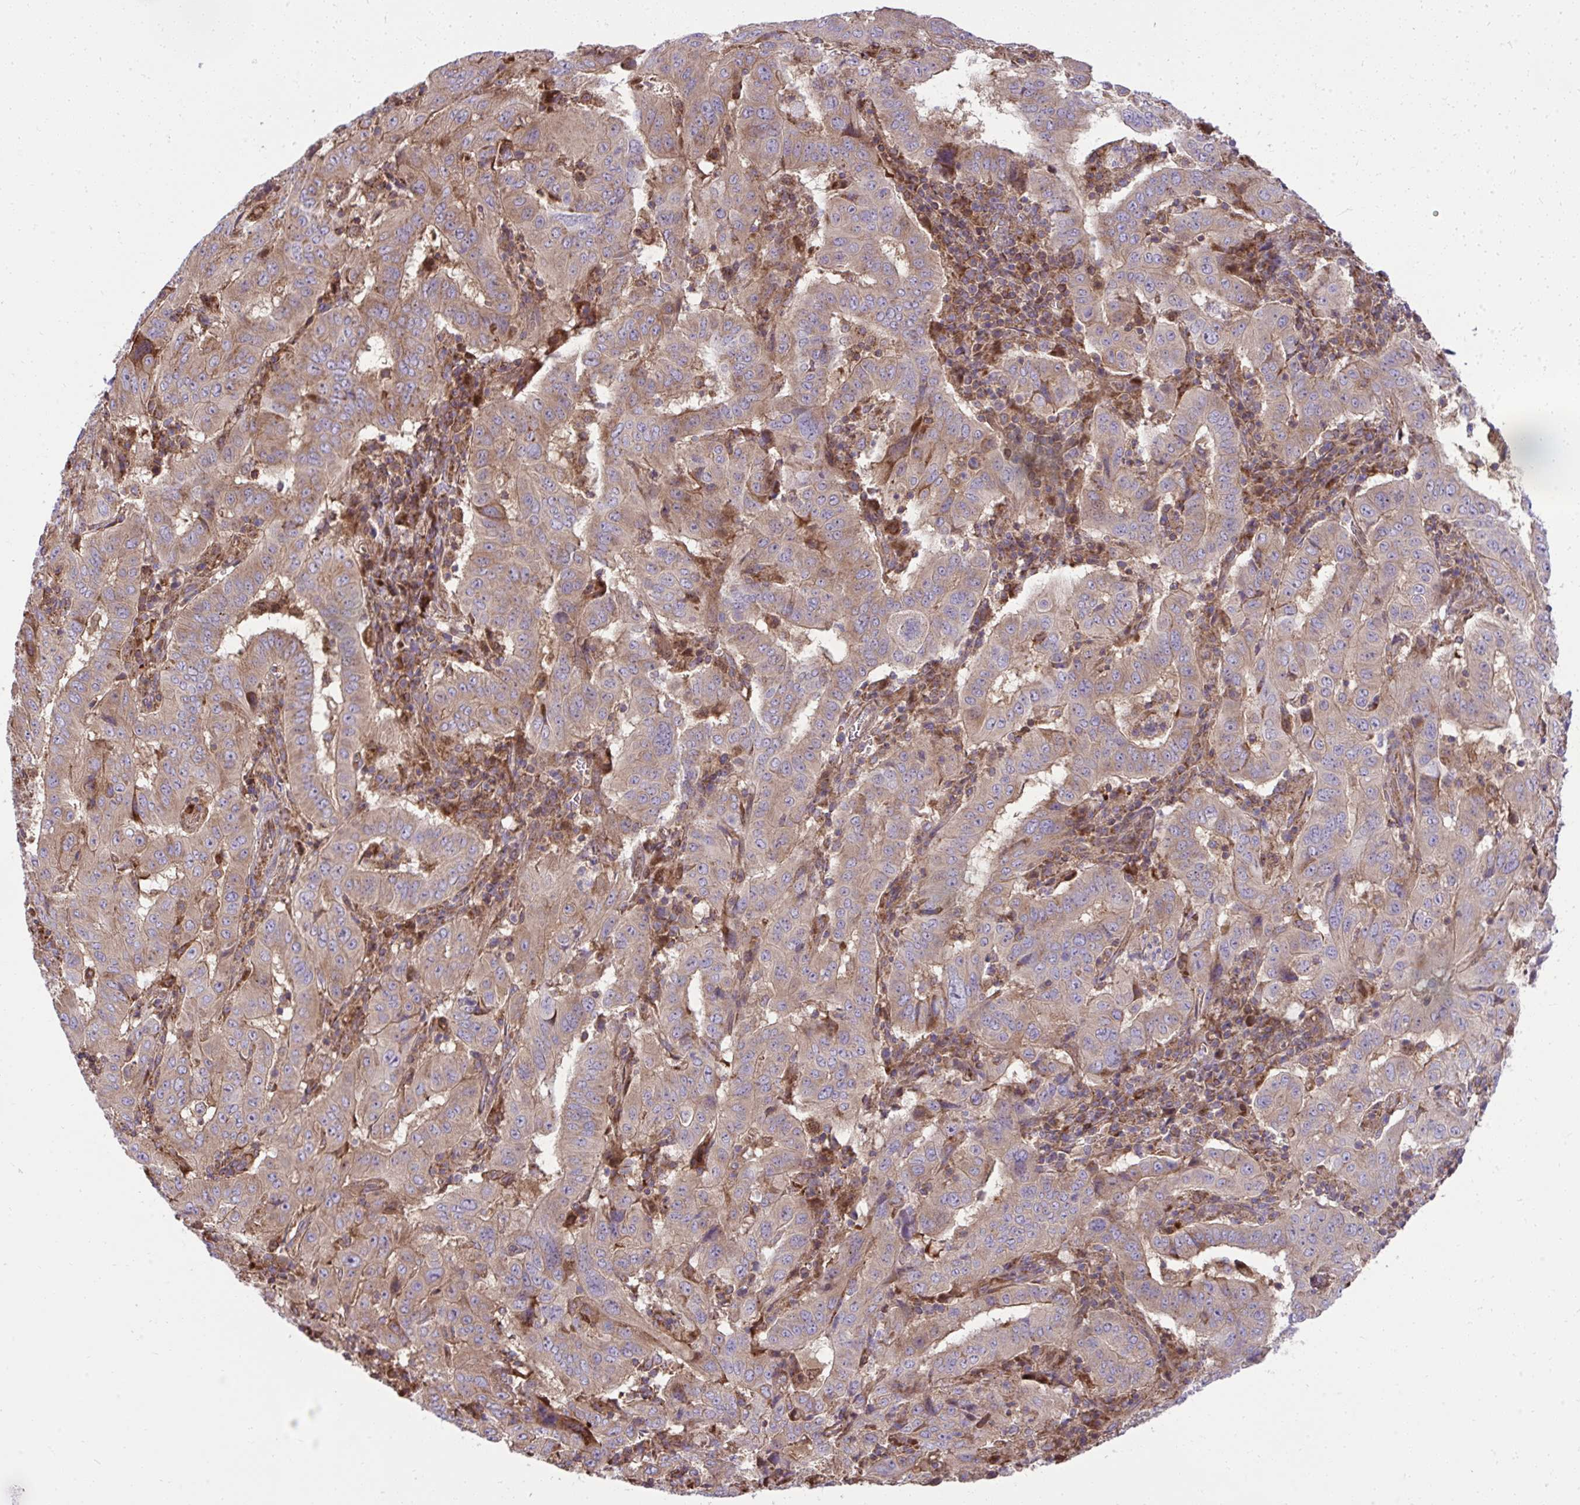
{"staining": {"intensity": "weak", "quantity": ">75%", "location": "cytoplasmic/membranous"}, "tissue": "pancreatic cancer", "cell_type": "Tumor cells", "image_type": "cancer", "snomed": [{"axis": "morphology", "description": "Adenocarcinoma, NOS"}, {"axis": "topography", "description": "Pancreas"}], "caption": "Brown immunohistochemical staining in human adenocarcinoma (pancreatic) exhibits weak cytoplasmic/membranous staining in approximately >75% of tumor cells. (DAB (3,3'-diaminobenzidine) IHC, brown staining for protein, blue staining for nuclei).", "gene": "NMNAT3", "patient": {"sex": "male", "age": 63}}